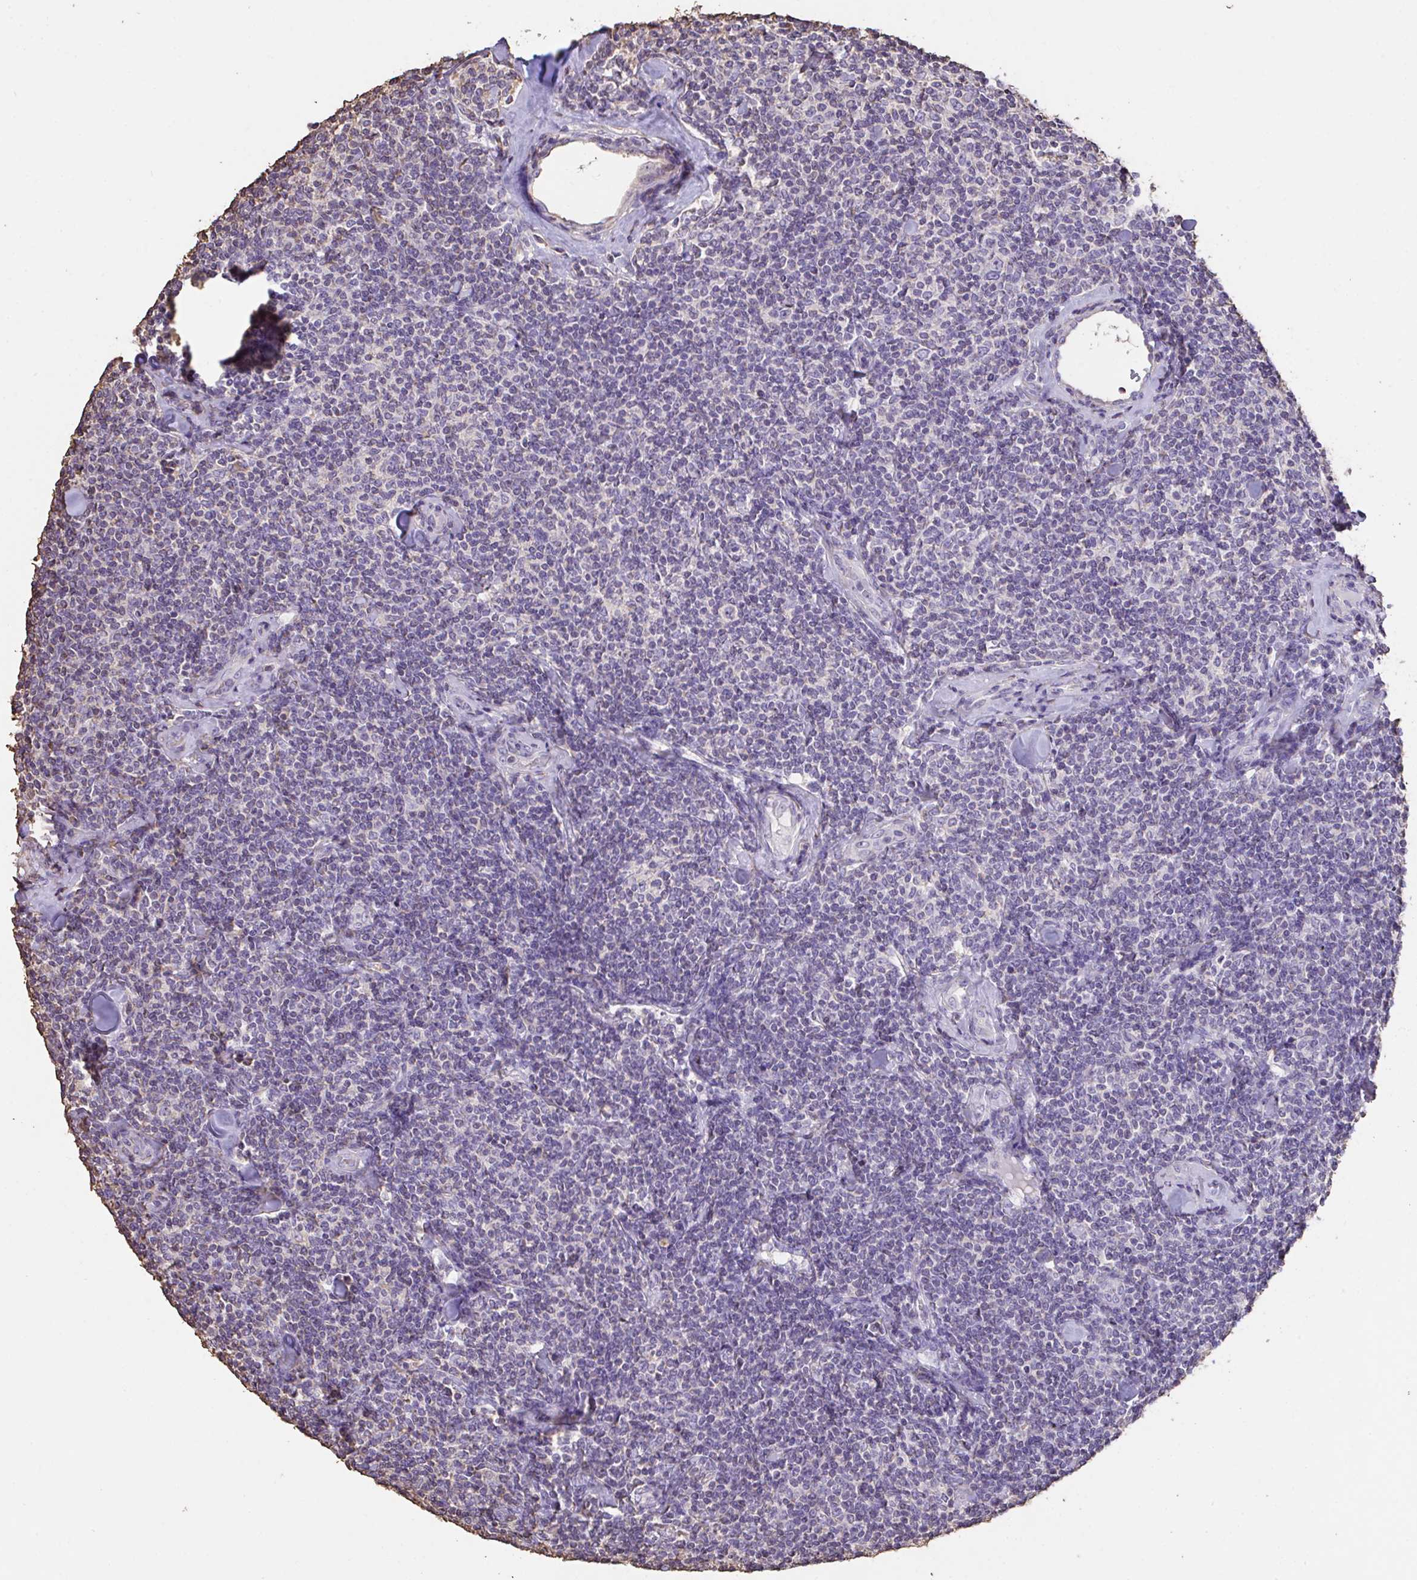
{"staining": {"intensity": "negative", "quantity": "none", "location": "none"}, "tissue": "lymphoma", "cell_type": "Tumor cells", "image_type": "cancer", "snomed": [{"axis": "morphology", "description": "Malignant lymphoma, non-Hodgkin's type, Low grade"}, {"axis": "topography", "description": "Lymph node"}], "caption": "Lymphoma was stained to show a protein in brown. There is no significant positivity in tumor cells.", "gene": "IL23R", "patient": {"sex": "female", "age": 56}}